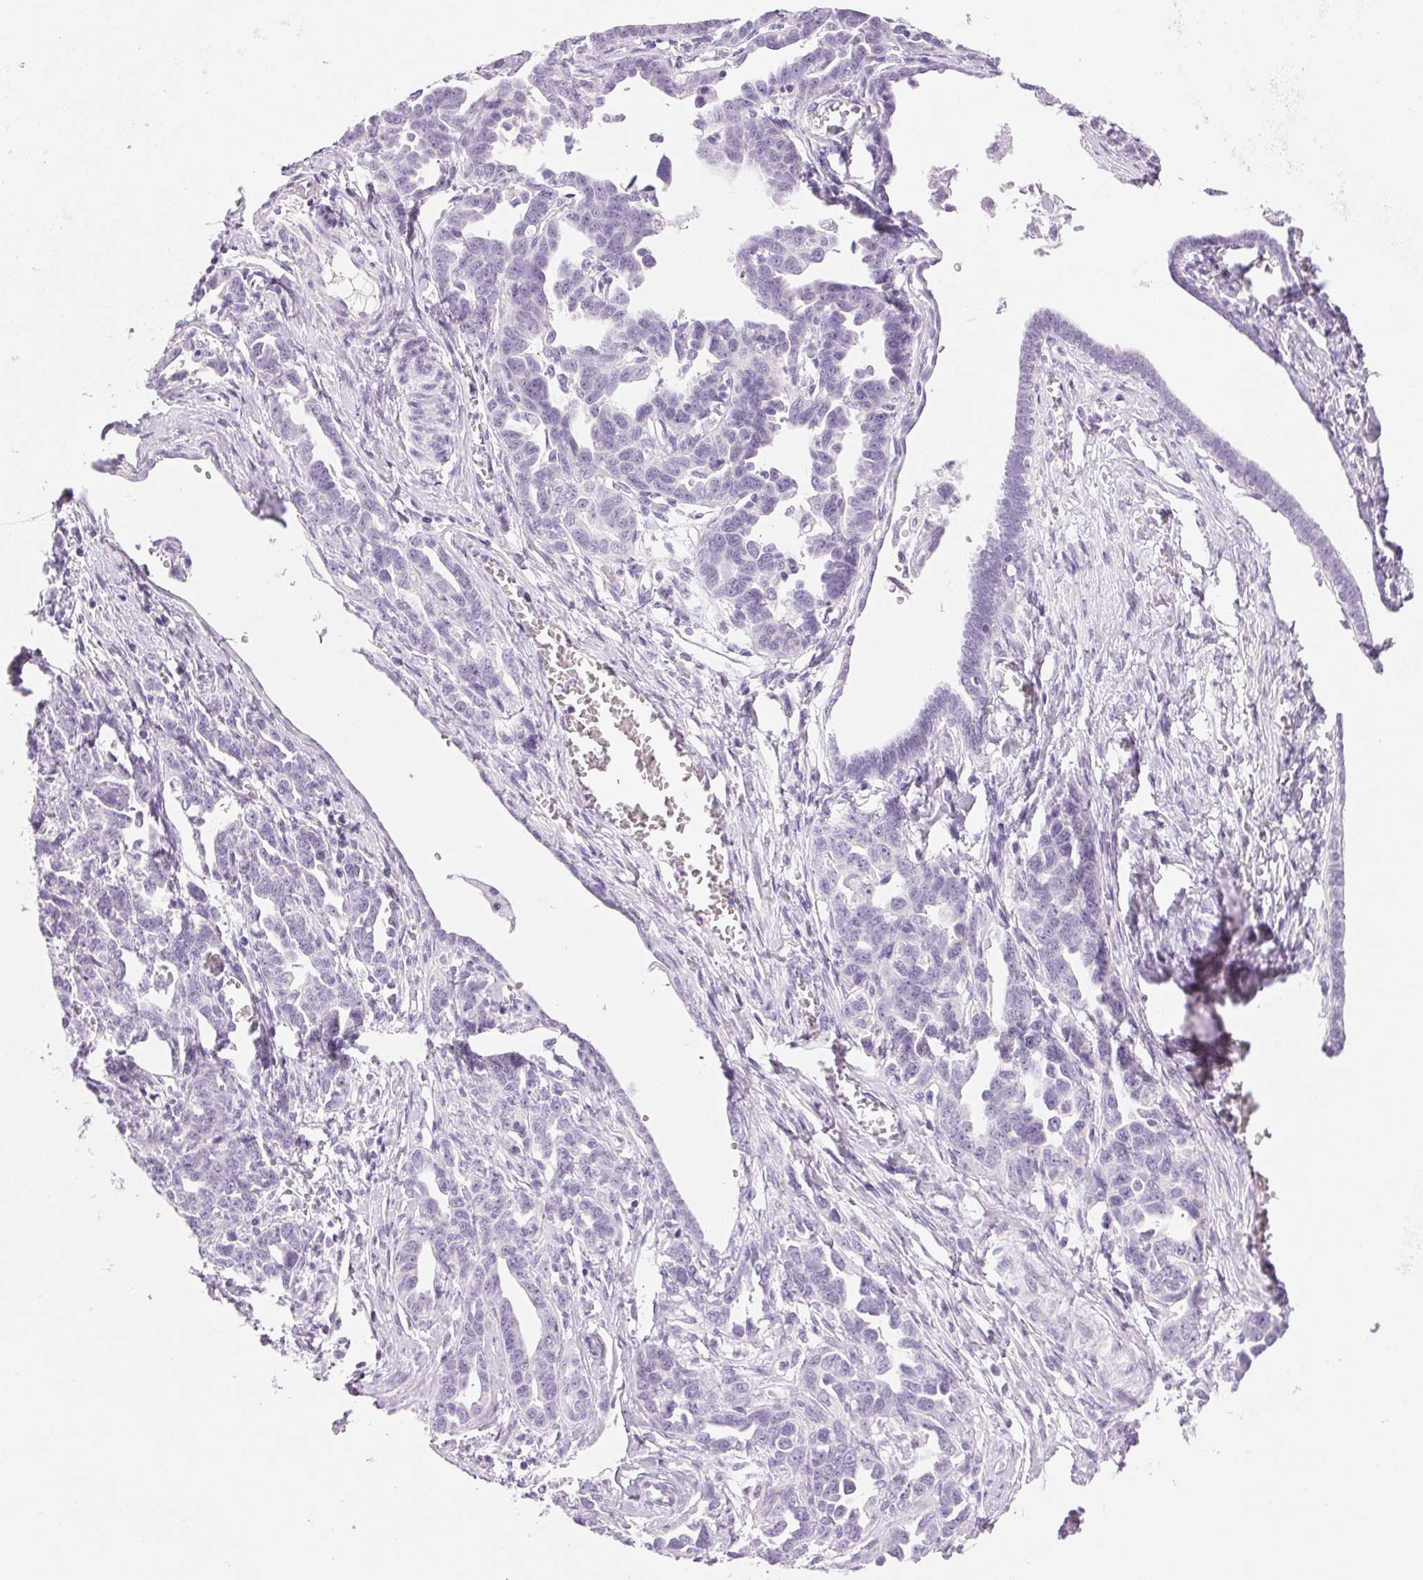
{"staining": {"intensity": "negative", "quantity": "none", "location": "none"}, "tissue": "ovarian cancer", "cell_type": "Tumor cells", "image_type": "cancer", "snomed": [{"axis": "morphology", "description": "Cystadenocarcinoma, serous, NOS"}, {"axis": "topography", "description": "Ovary"}], "caption": "Histopathology image shows no protein expression in tumor cells of ovarian cancer (serous cystadenocarcinoma) tissue.", "gene": "IGFBP1", "patient": {"sex": "female", "age": 69}}